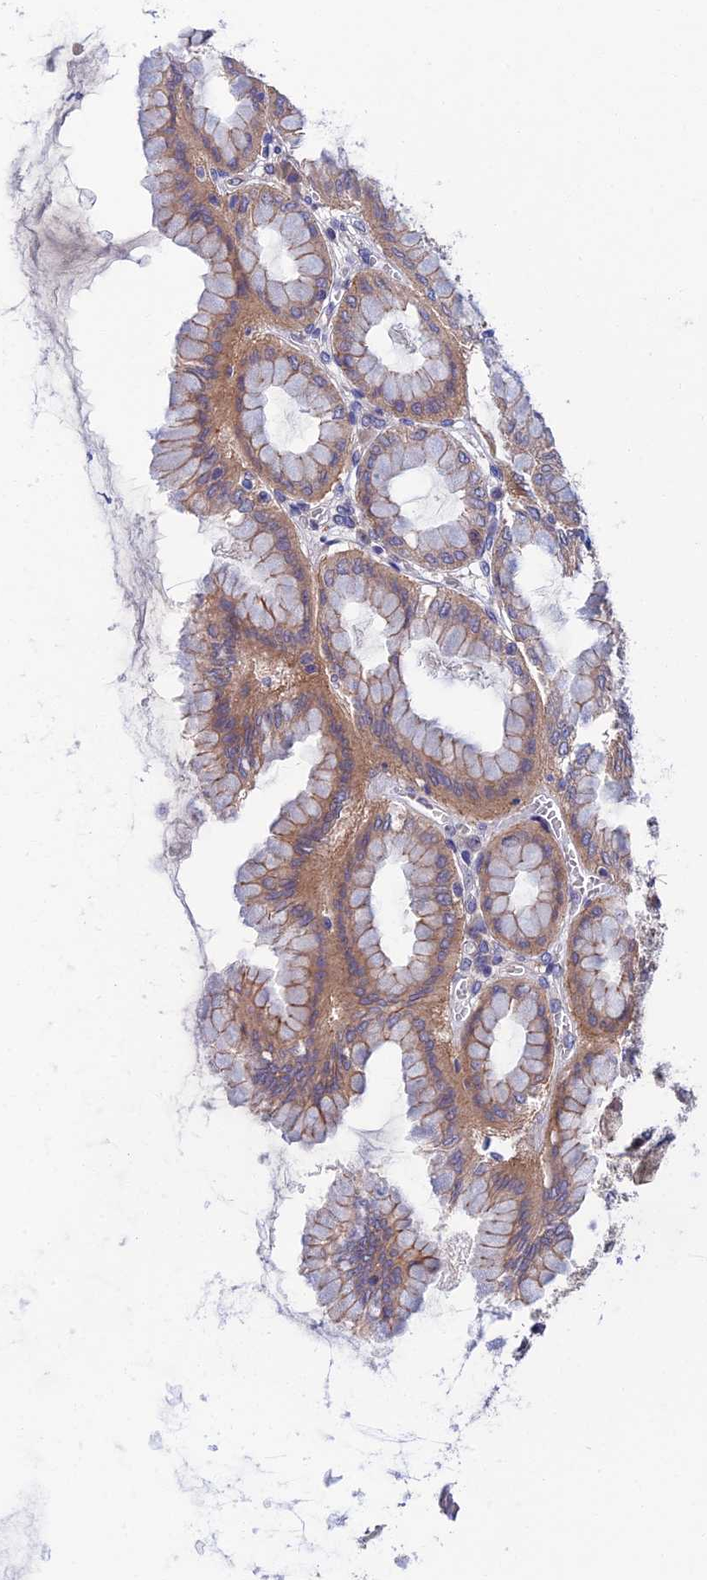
{"staining": {"intensity": "strong", "quantity": "25%-75%", "location": "cytoplasmic/membranous"}, "tissue": "stomach", "cell_type": "Glandular cells", "image_type": "normal", "snomed": [{"axis": "morphology", "description": "Normal tissue, NOS"}, {"axis": "topography", "description": "Stomach, upper"}], "caption": "Immunohistochemical staining of unremarkable stomach reveals high levels of strong cytoplasmic/membranous expression in approximately 25%-75% of glandular cells. (brown staining indicates protein expression, while blue staining denotes nuclei).", "gene": "CRACD", "patient": {"sex": "female", "age": 56}}